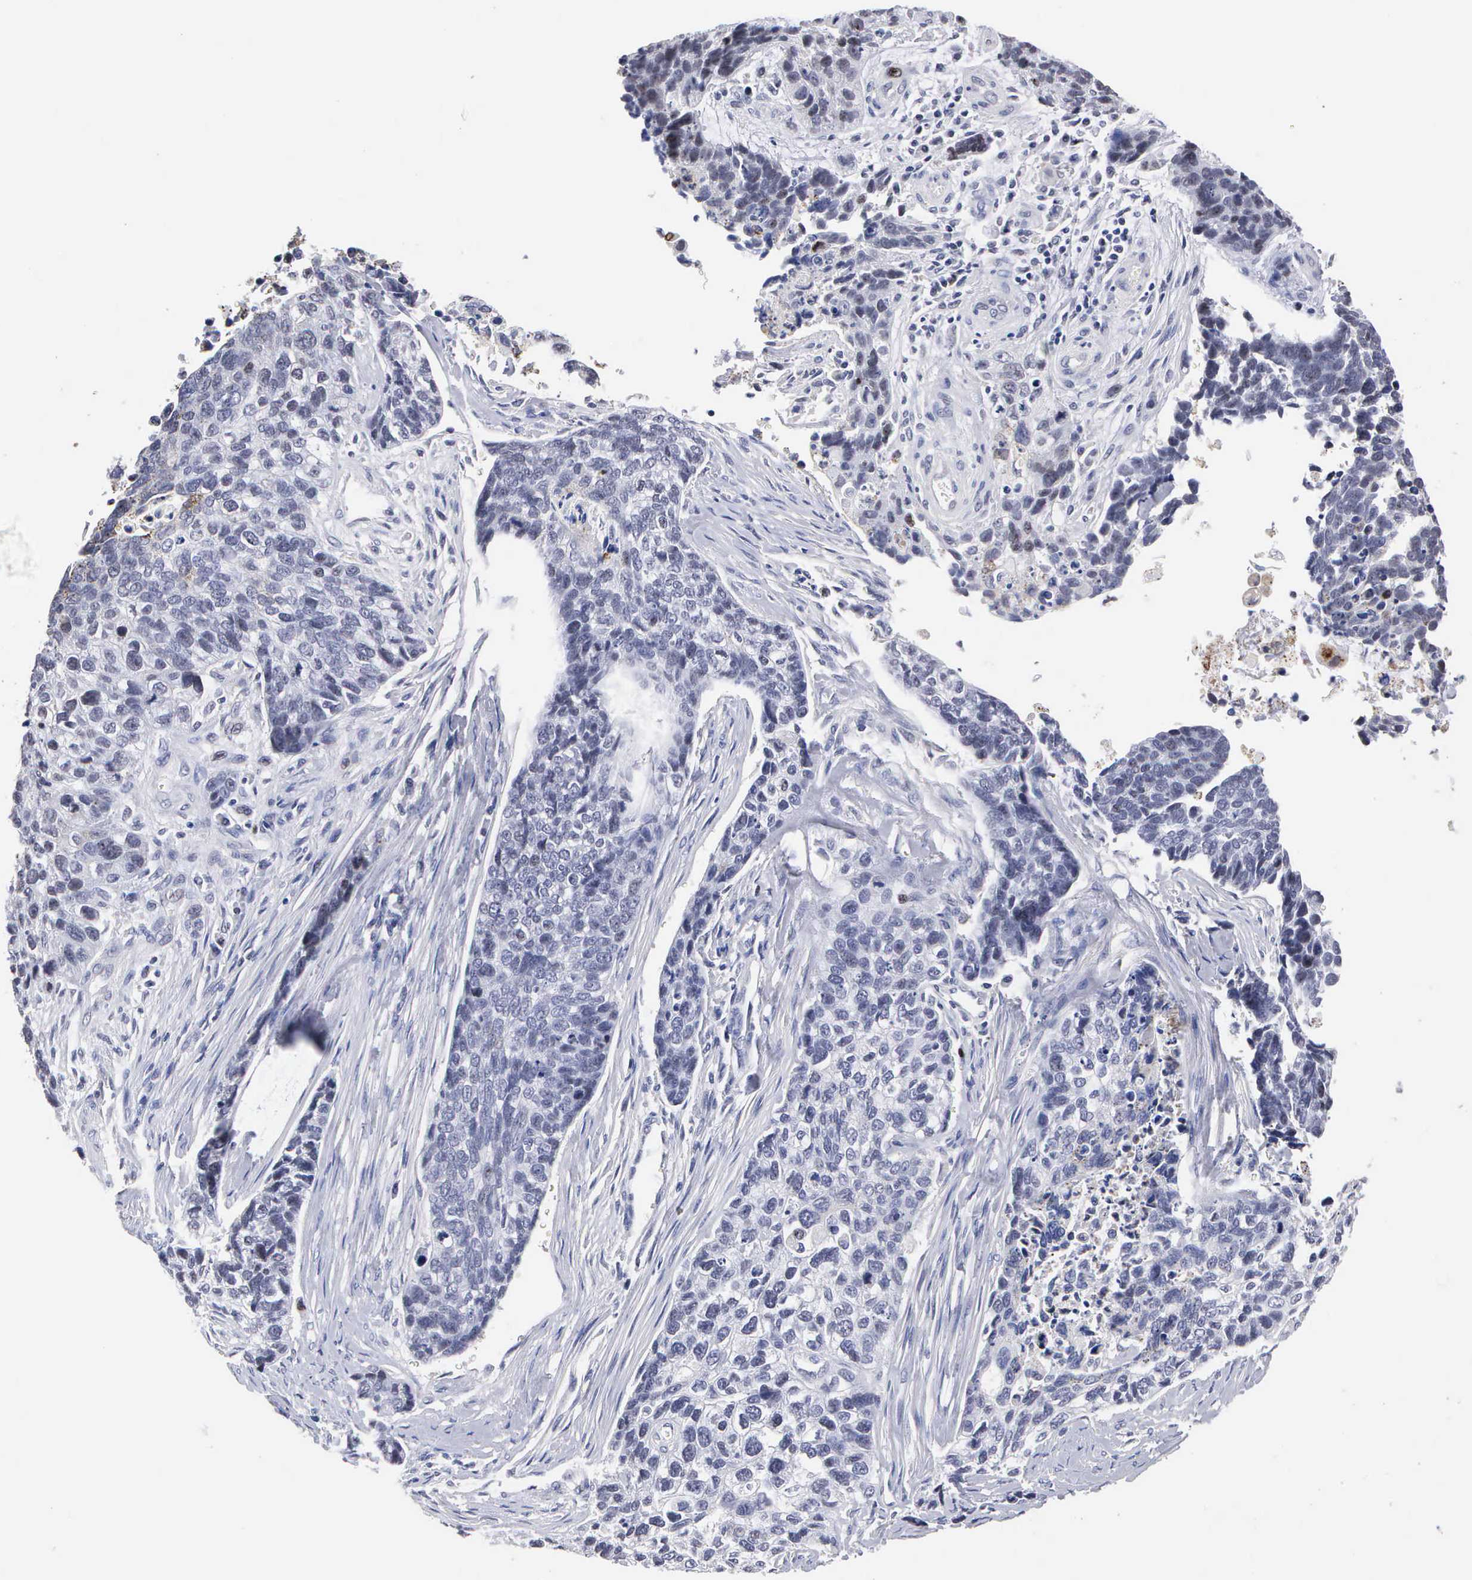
{"staining": {"intensity": "negative", "quantity": "none", "location": "none"}, "tissue": "lung cancer", "cell_type": "Tumor cells", "image_type": "cancer", "snomed": [{"axis": "morphology", "description": "Squamous cell carcinoma, NOS"}, {"axis": "topography", "description": "Lymph node"}, {"axis": "topography", "description": "Lung"}], "caption": "Immunohistochemical staining of lung cancer (squamous cell carcinoma) reveals no significant expression in tumor cells. The staining was performed using DAB (3,3'-diaminobenzidine) to visualize the protein expression in brown, while the nuclei were stained in blue with hematoxylin (Magnification: 20x).", "gene": "KDM6A", "patient": {"sex": "male", "age": 74}}